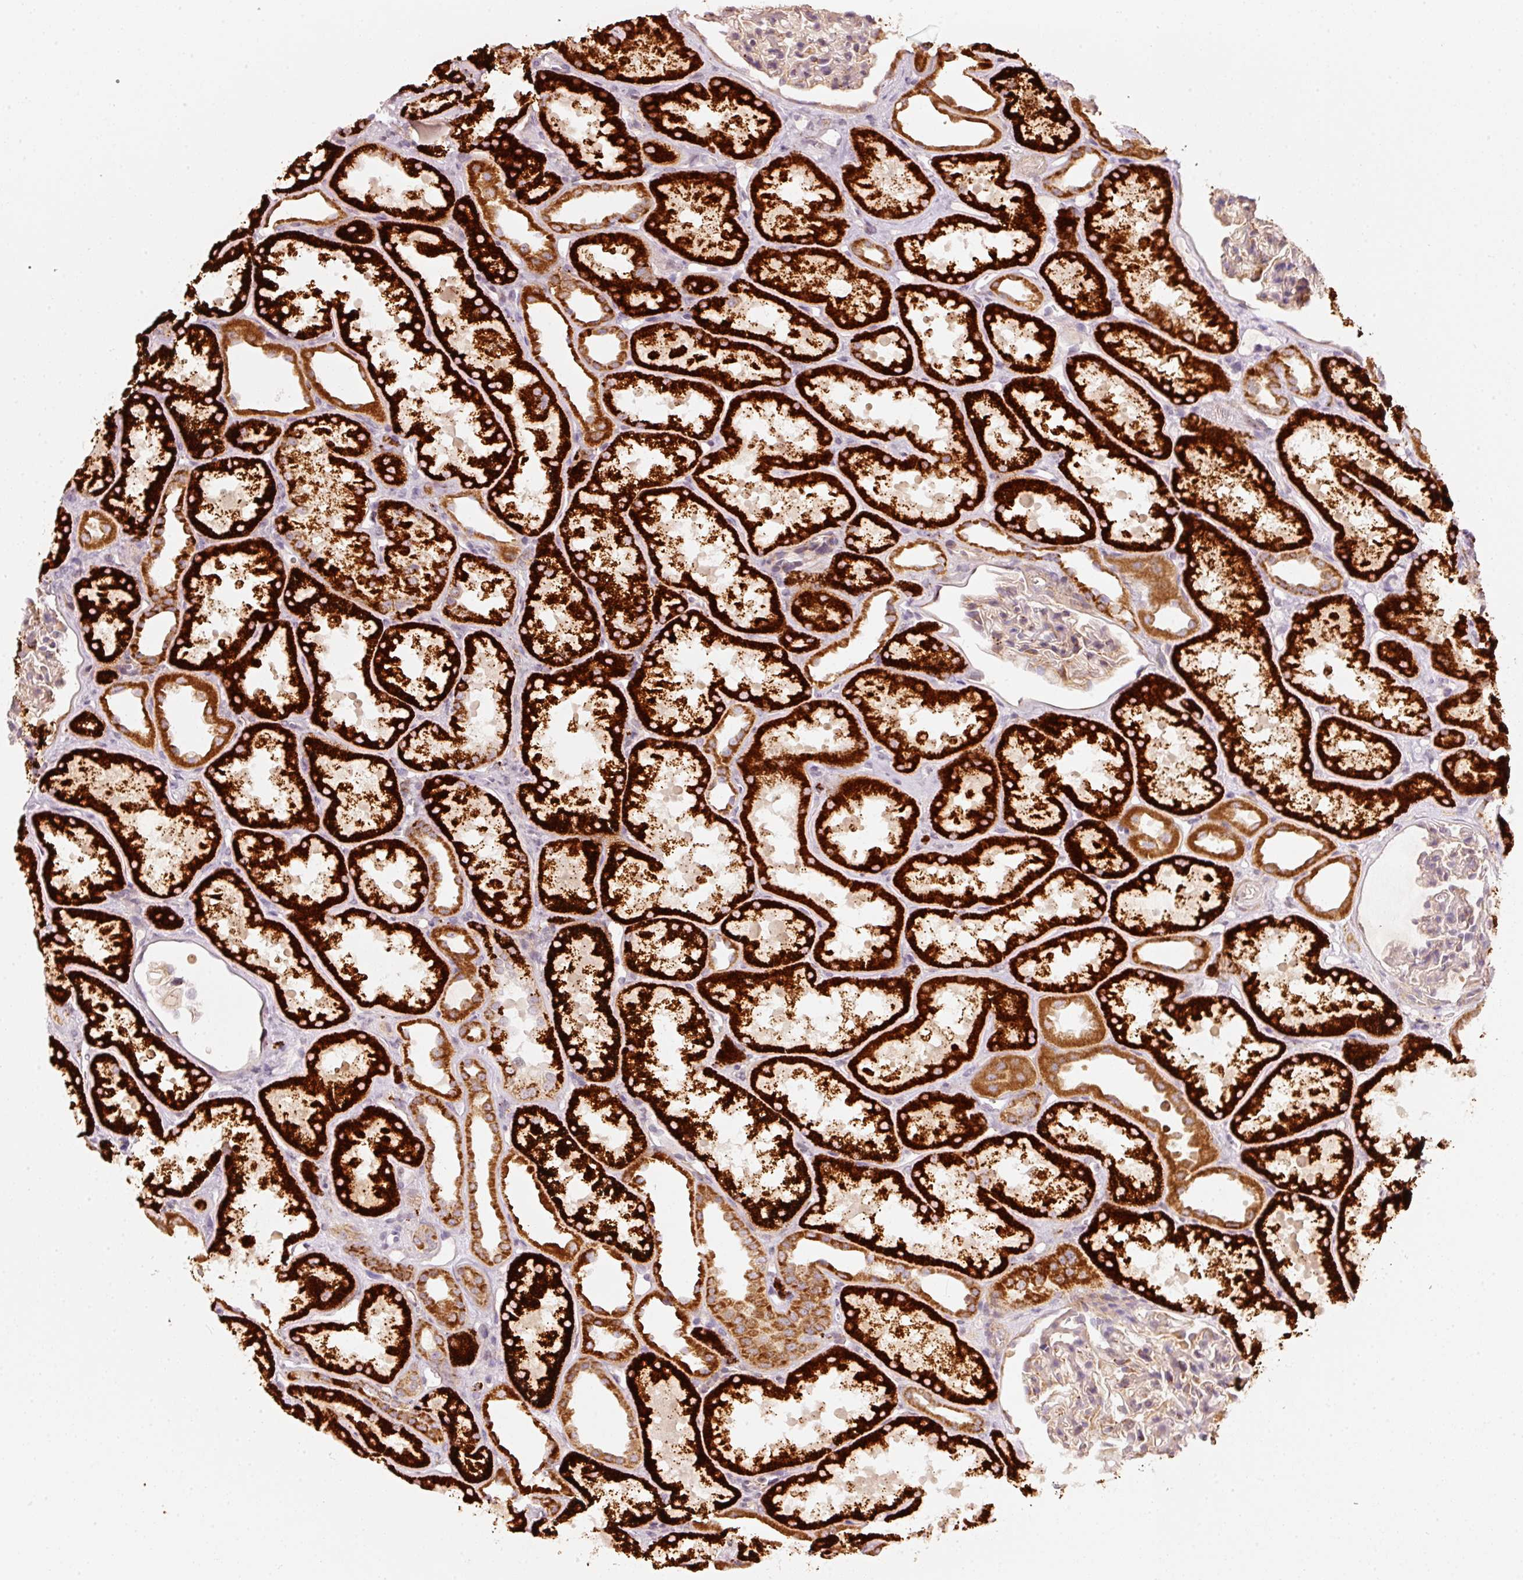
{"staining": {"intensity": "weak", "quantity": "<25%", "location": "cytoplasmic/membranous"}, "tissue": "kidney", "cell_type": "Cells in glomeruli", "image_type": "normal", "snomed": [{"axis": "morphology", "description": "Normal tissue, NOS"}, {"axis": "topography", "description": "Kidney"}], "caption": "A high-resolution micrograph shows IHC staining of benign kidney, which demonstrates no significant staining in cells in glomeruli.", "gene": "ARHGAP22", "patient": {"sex": "male", "age": 61}}